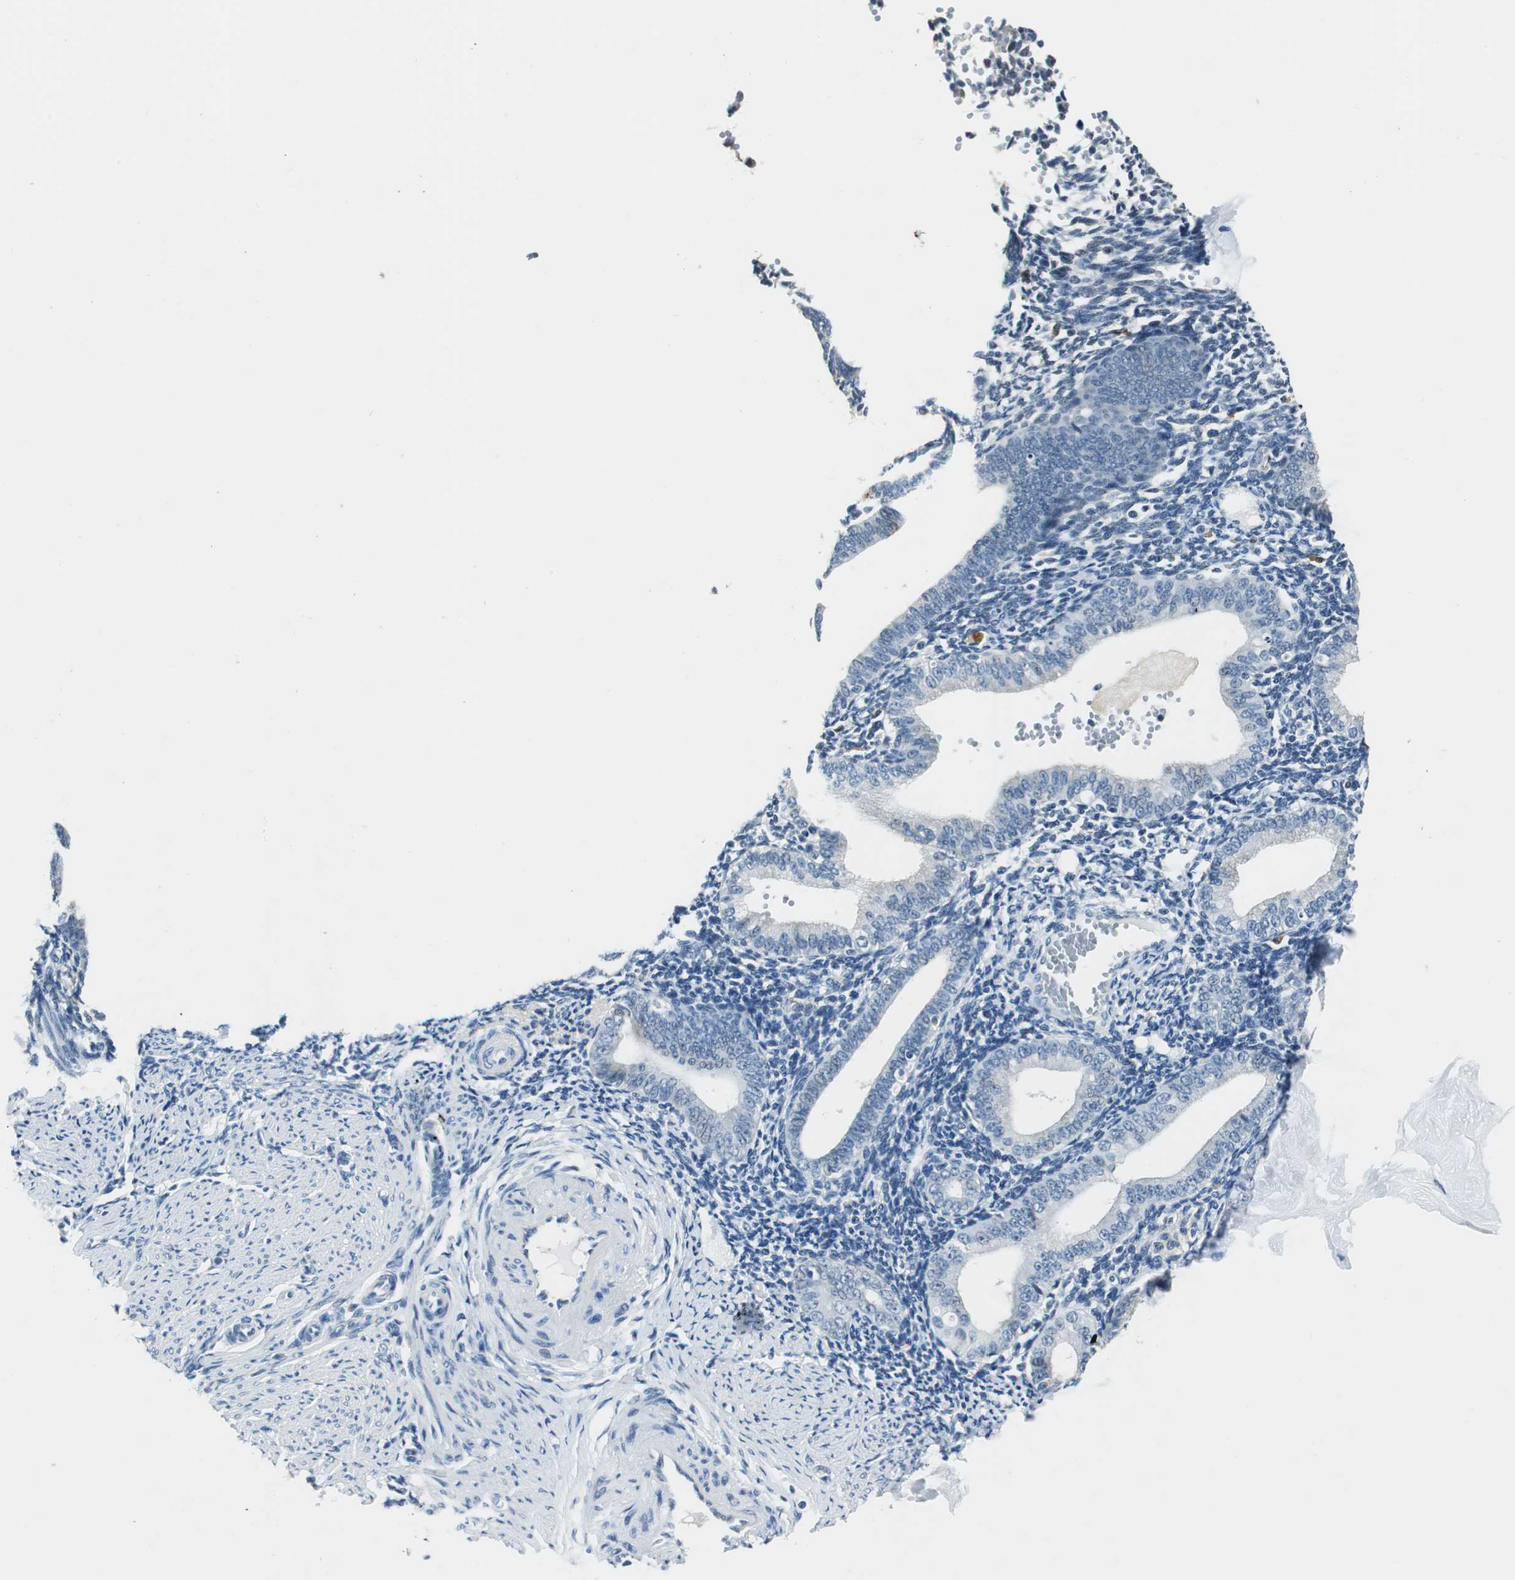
{"staining": {"intensity": "negative", "quantity": "none", "location": "none"}, "tissue": "endometrium", "cell_type": "Cells in endometrial stroma", "image_type": "normal", "snomed": [{"axis": "morphology", "description": "Normal tissue, NOS"}, {"axis": "topography", "description": "Endometrium"}], "caption": "Immunohistochemistry (IHC) image of benign endometrium: endometrium stained with DAB shows no significant protein positivity in cells in endometrial stroma. (DAB immunohistochemistry, high magnification).", "gene": "ME1", "patient": {"sex": "female", "age": 61}}